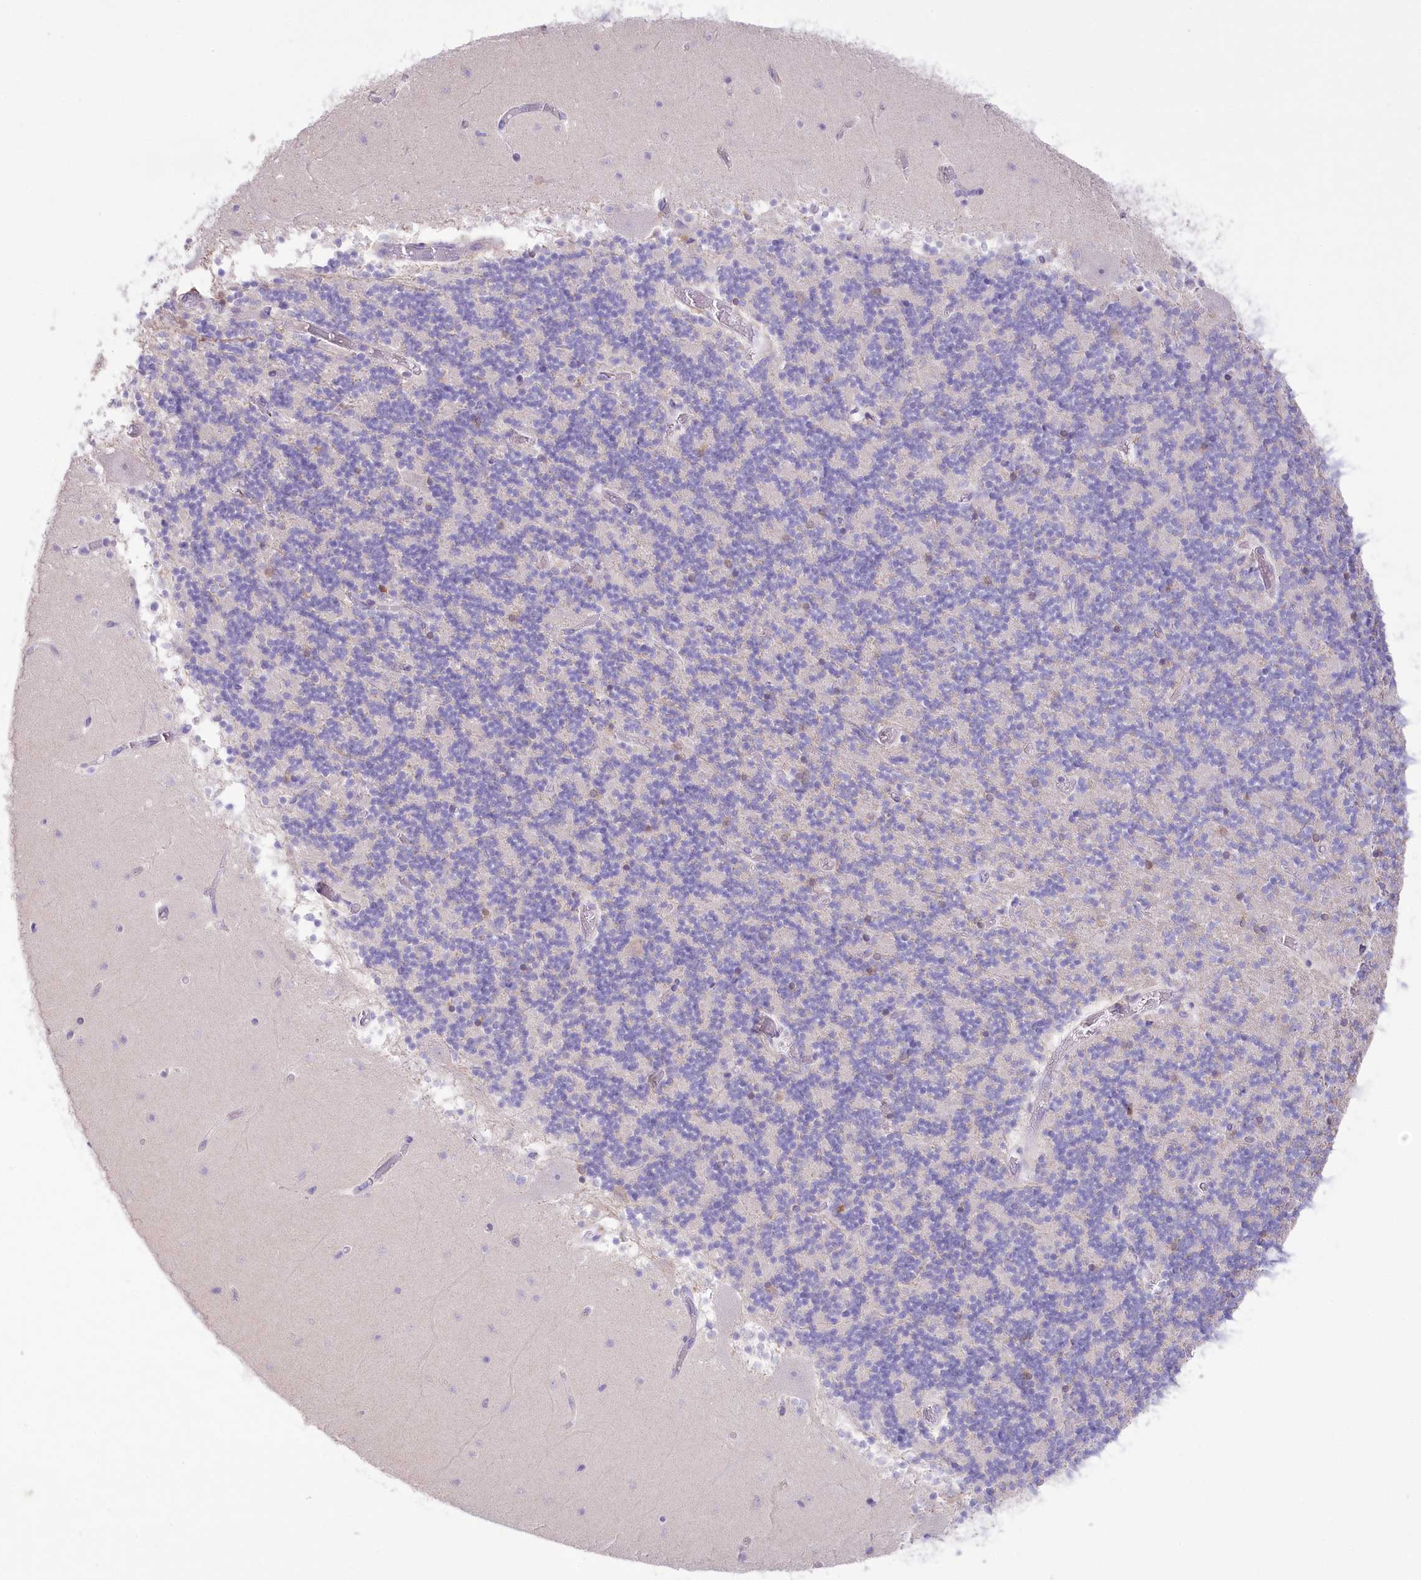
{"staining": {"intensity": "negative", "quantity": "none", "location": "none"}, "tissue": "cerebellum", "cell_type": "Cells in granular layer", "image_type": "normal", "snomed": [{"axis": "morphology", "description": "Normal tissue, NOS"}, {"axis": "topography", "description": "Cerebellum"}], "caption": "DAB immunohistochemical staining of normal human cerebellum demonstrates no significant staining in cells in granular layer.", "gene": "MYOZ1", "patient": {"sex": "female", "age": 28}}